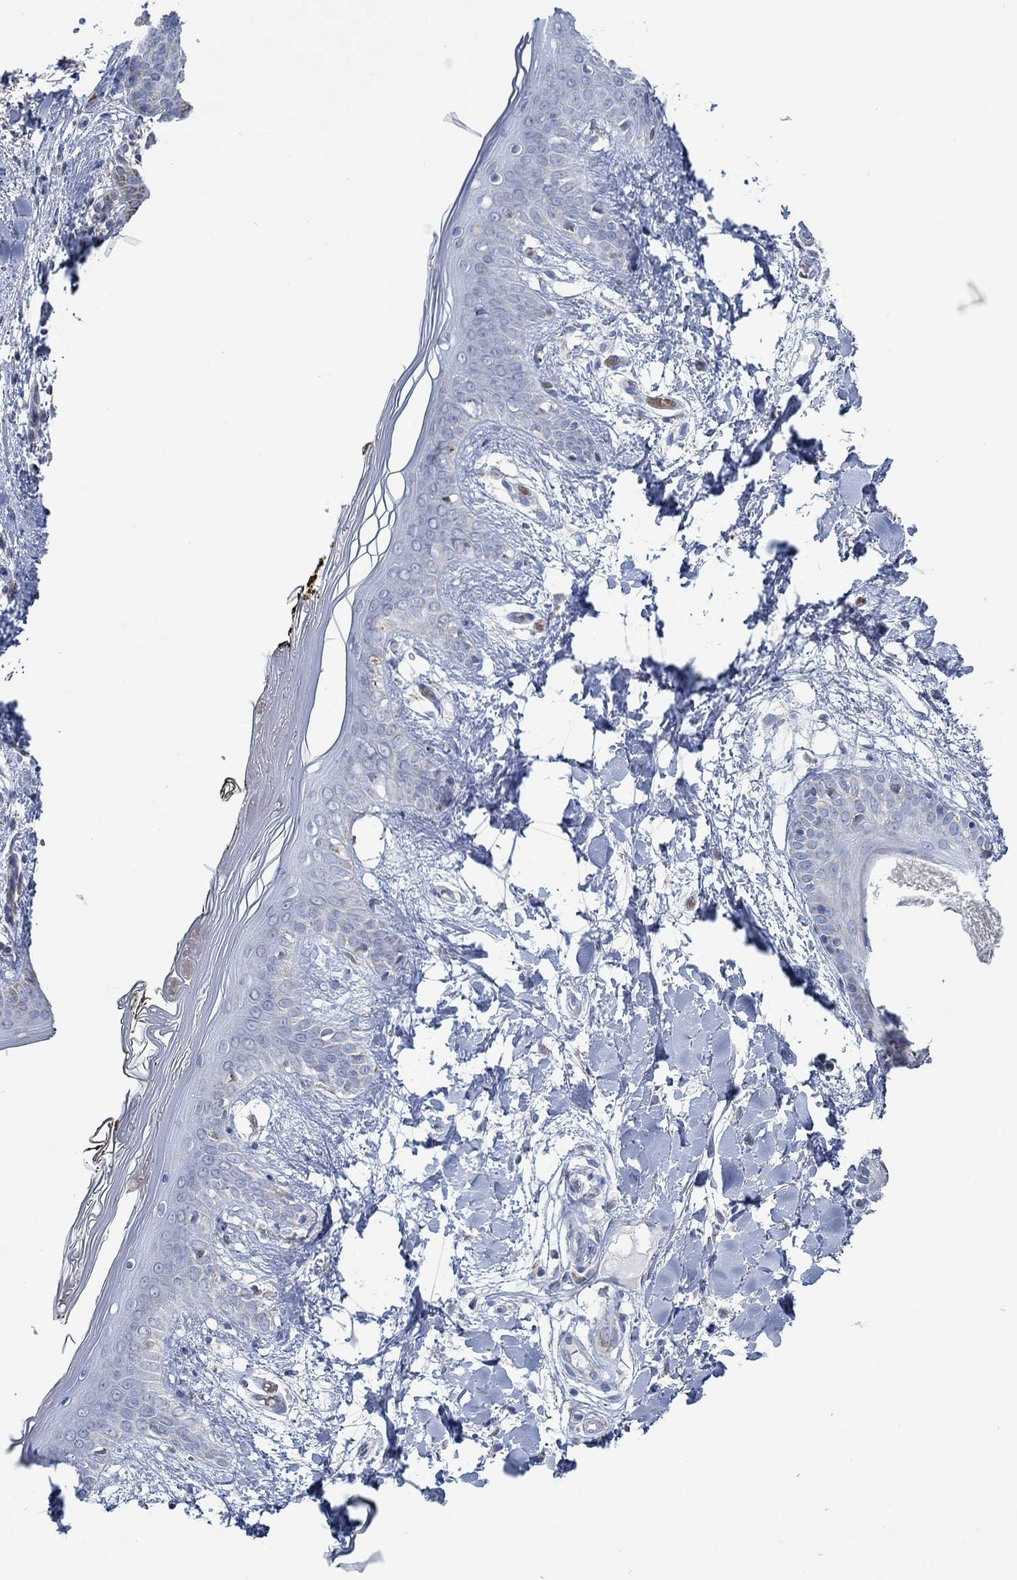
{"staining": {"intensity": "negative", "quantity": "none", "location": "none"}, "tissue": "skin", "cell_type": "Fibroblasts", "image_type": "normal", "snomed": [{"axis": "morphology", "description": "Normal tissue, NOS"}, {"axis": "topography", "description": "Skin"}], "caption": "Fibroblasts are negative for protein expression in normal human skin. The staining was performed using DAB (3,3'-diaminobenzidine) to visualize the protein expression in brown, while the nuclei were stained in blue with hematoxylin (Magnification: 20x).", "gene": "GLOD5", "patient": {"sex": "female", "age": 34}}